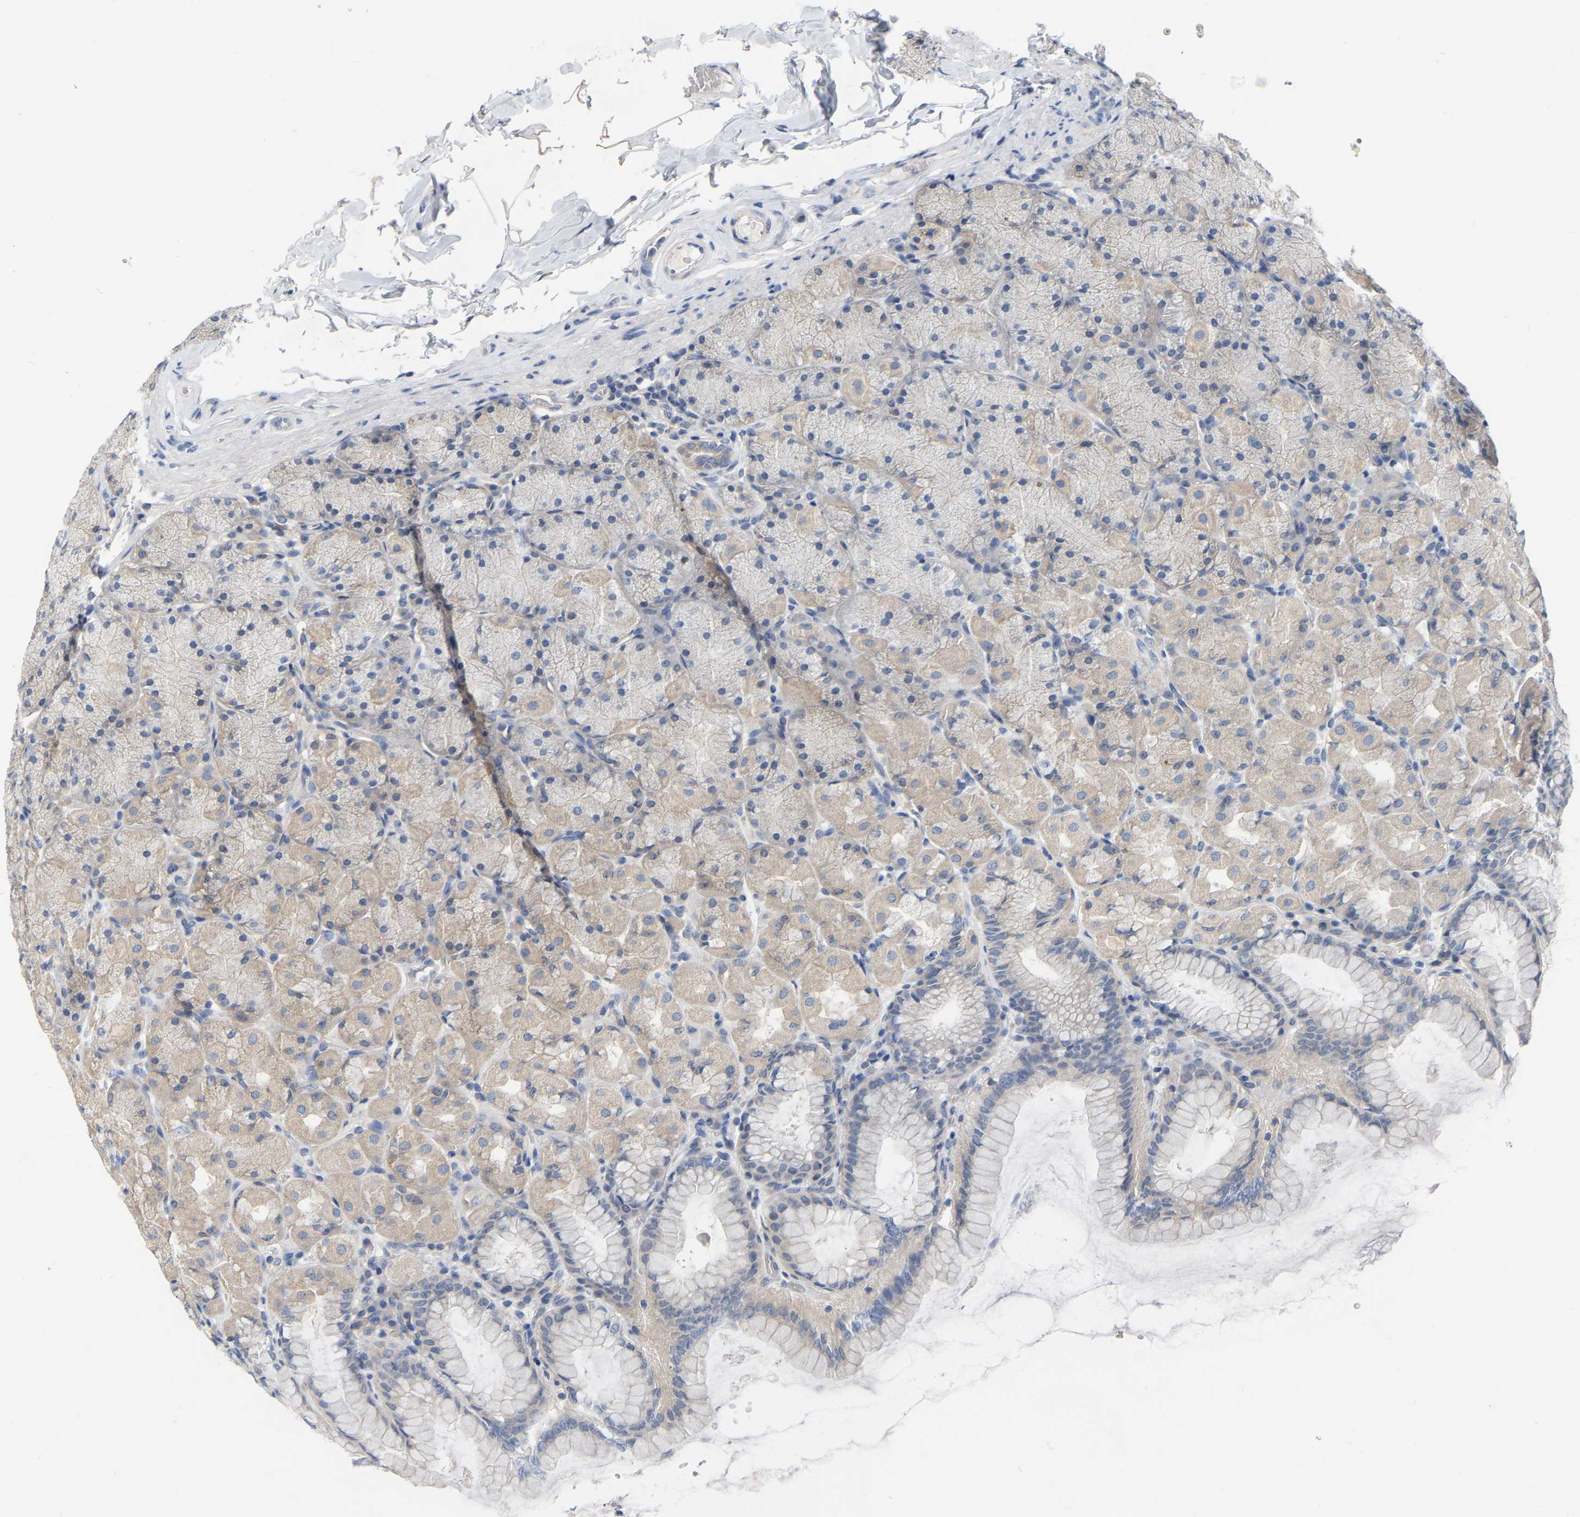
{"staining": {"intensity": "weak", "quantity": "25%-75%", "location": "cytoplasmic/membranous"}, "tissue": "stomach", "cell_type": "Glandular cells", "image_type": "normal", "snomed": [{"axis": "morphology", "description": "Normal tissue, NOS"}, {"axis": "topography", "description": "Stomach, upper"}], "caption": "Immunohistochemical staining of unremarkable human stomach shows low levels of weak cytoplasmic/membranous staining in about 25%-75% of glandular cells. (Brightfield microscopy of DAB IHC at high magnification).", "gene": "WIPI2", "patient": {"sex": "female", "age": 56}}